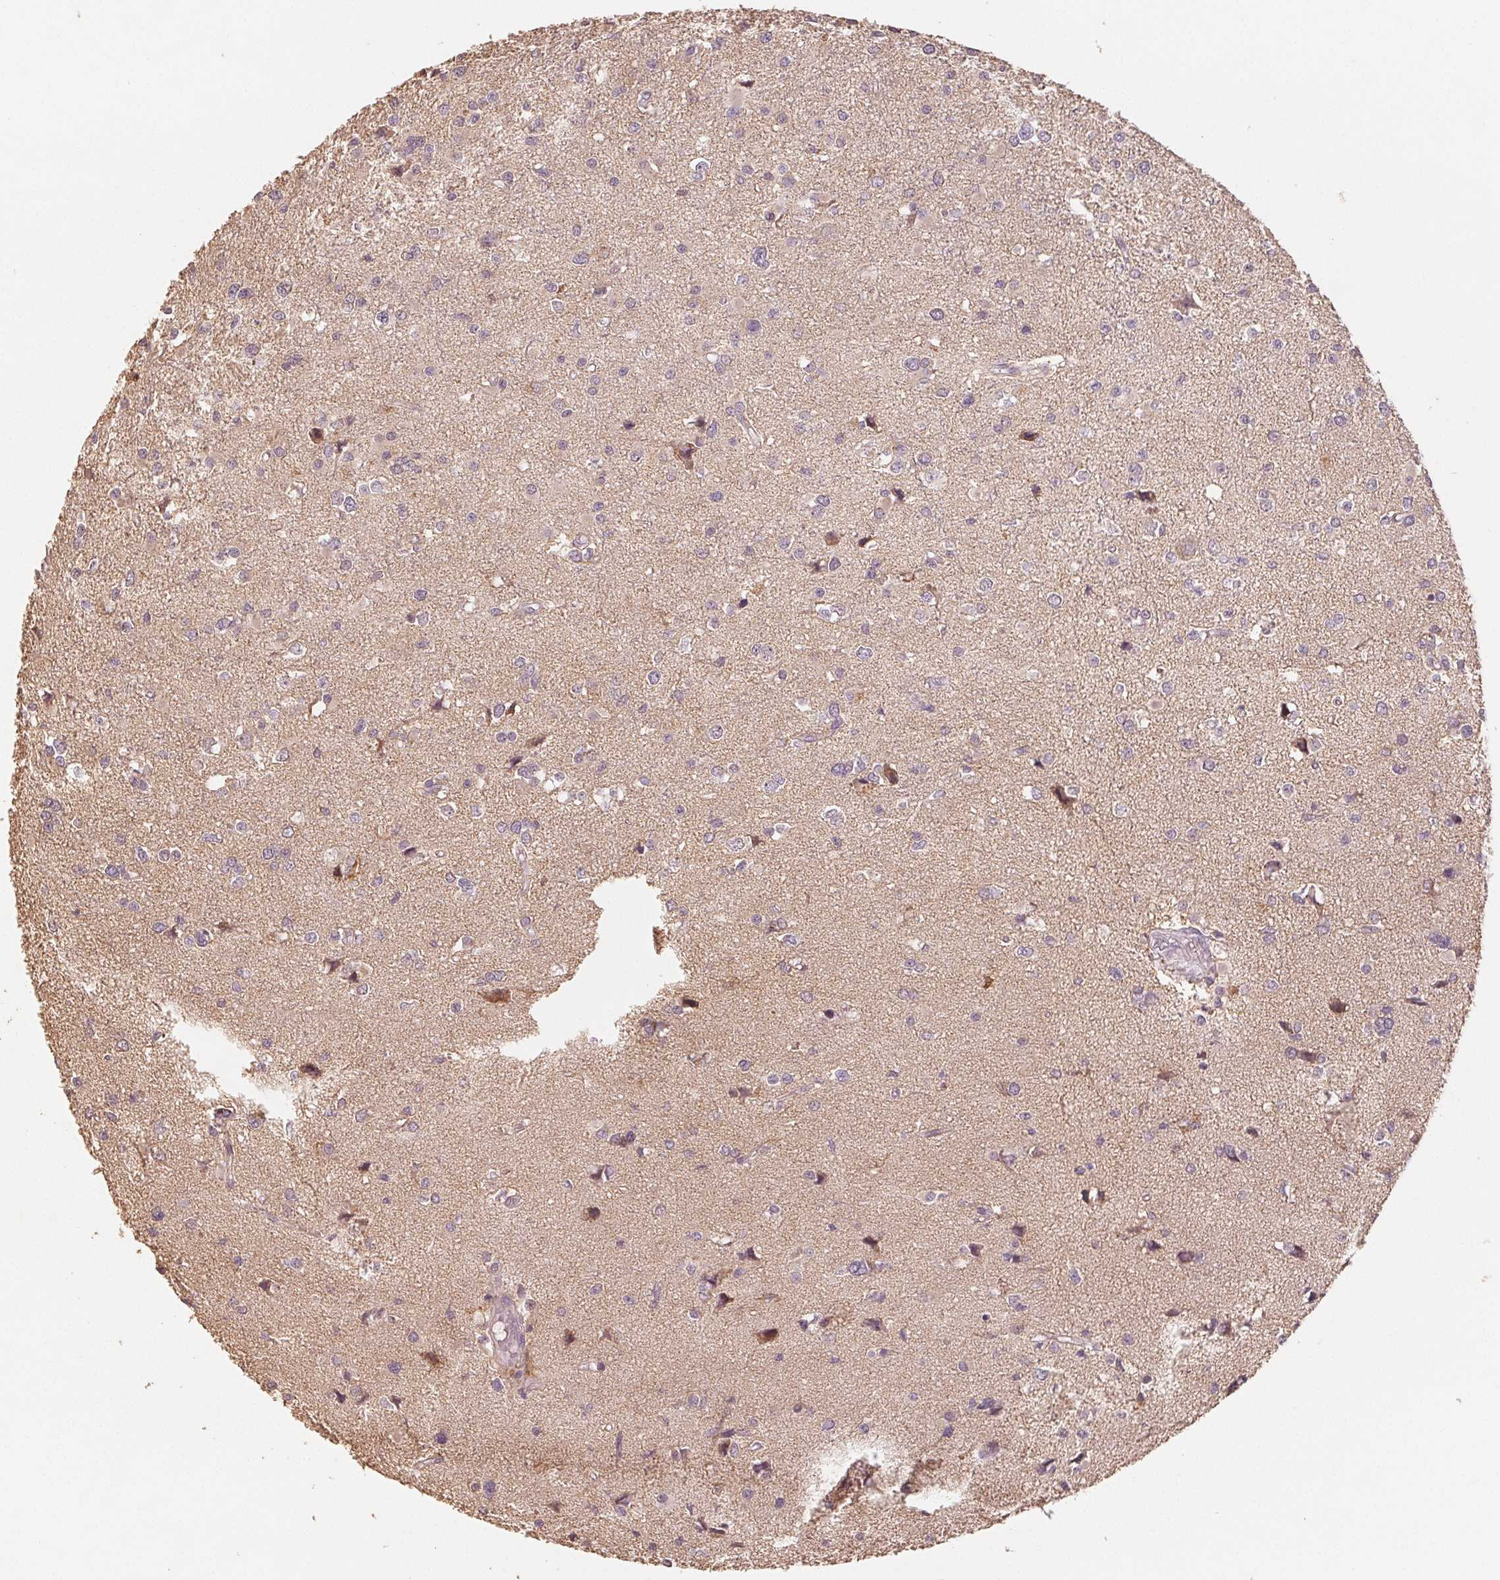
{"staining": {"intensity": "weak", "quantity": "25%-75%", "location": "cytoplasmic/membranous"}, "tissue": "glioma", "cell_type": "Tumor cells", "image_type": "cancer", "snomed": [{"axis": "morphology", "description": "Glioma, malignant, High grade"}, {"axis": "topography", "description": "Brain"}], "caption": "DAB immunohistochemical staining of human malignant high-grade glioma shows weak cytoplasmic/membranous protein expression in approximately 25%-75% of tumor cells.", "gene": "COX14", "patient": {"sex": "male", "age": 54}}